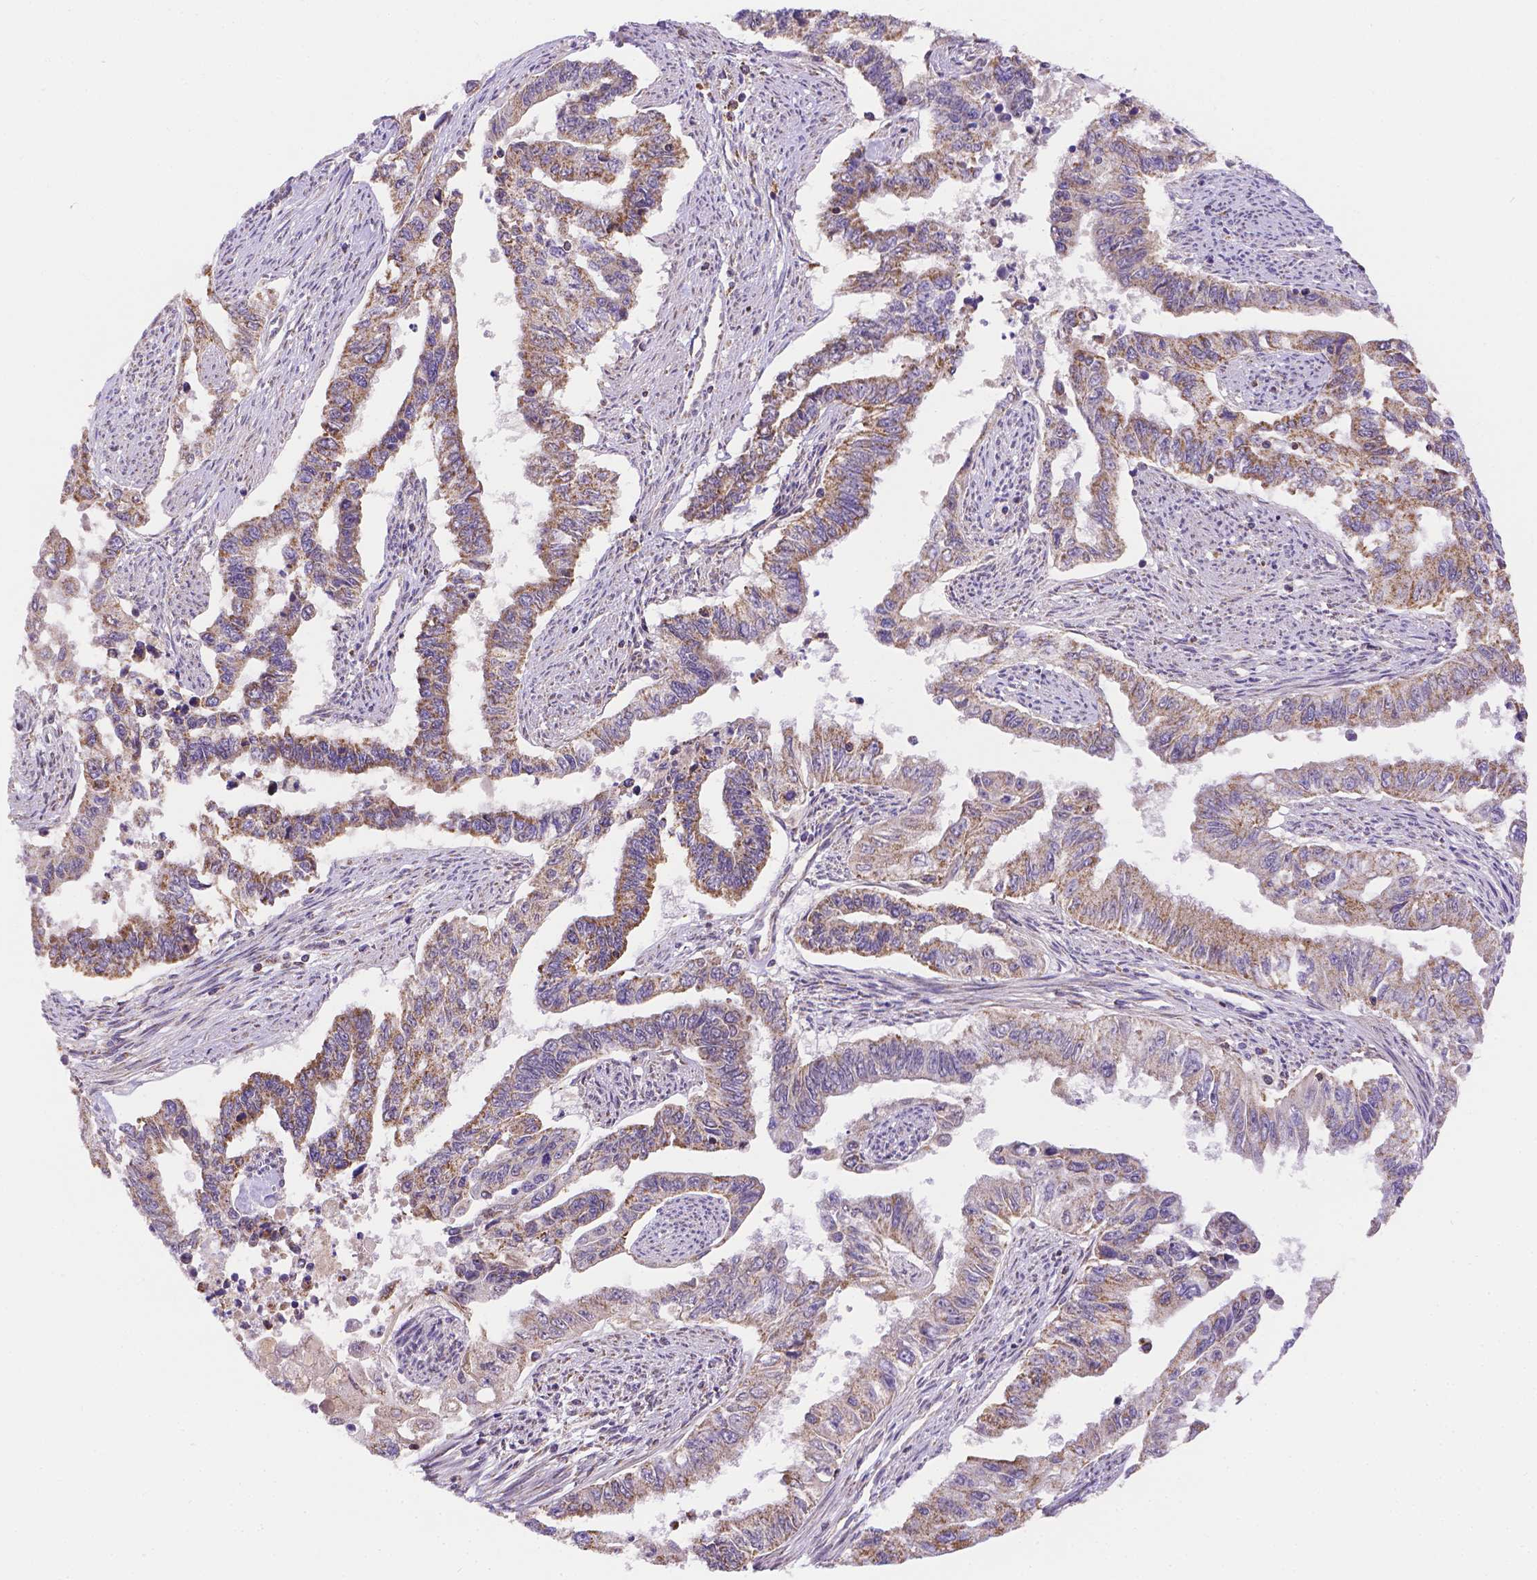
{"staining": {"intensity": "moderate", "quantity": ">75%", "location": "cytoplasmic/membranous"}, "tissue": "endometrial cancer", "cell_type": "Tumor cells", "image_type": "cancer", "snomed": [{"axis": "morphology", "description": "Adenocarcinoma, NOS"}, {"axis": "topography", "description": "Uterus"}], "caption": "About >75% of tumor cells in human endometrial cancer (adenocarcinoma) display moderate cytoplasmic/membranous protein staining as visualized by brown immunohistochemical staining.", "gene": "CYYR1", "patient": {"sex": "female", "age": 59}}